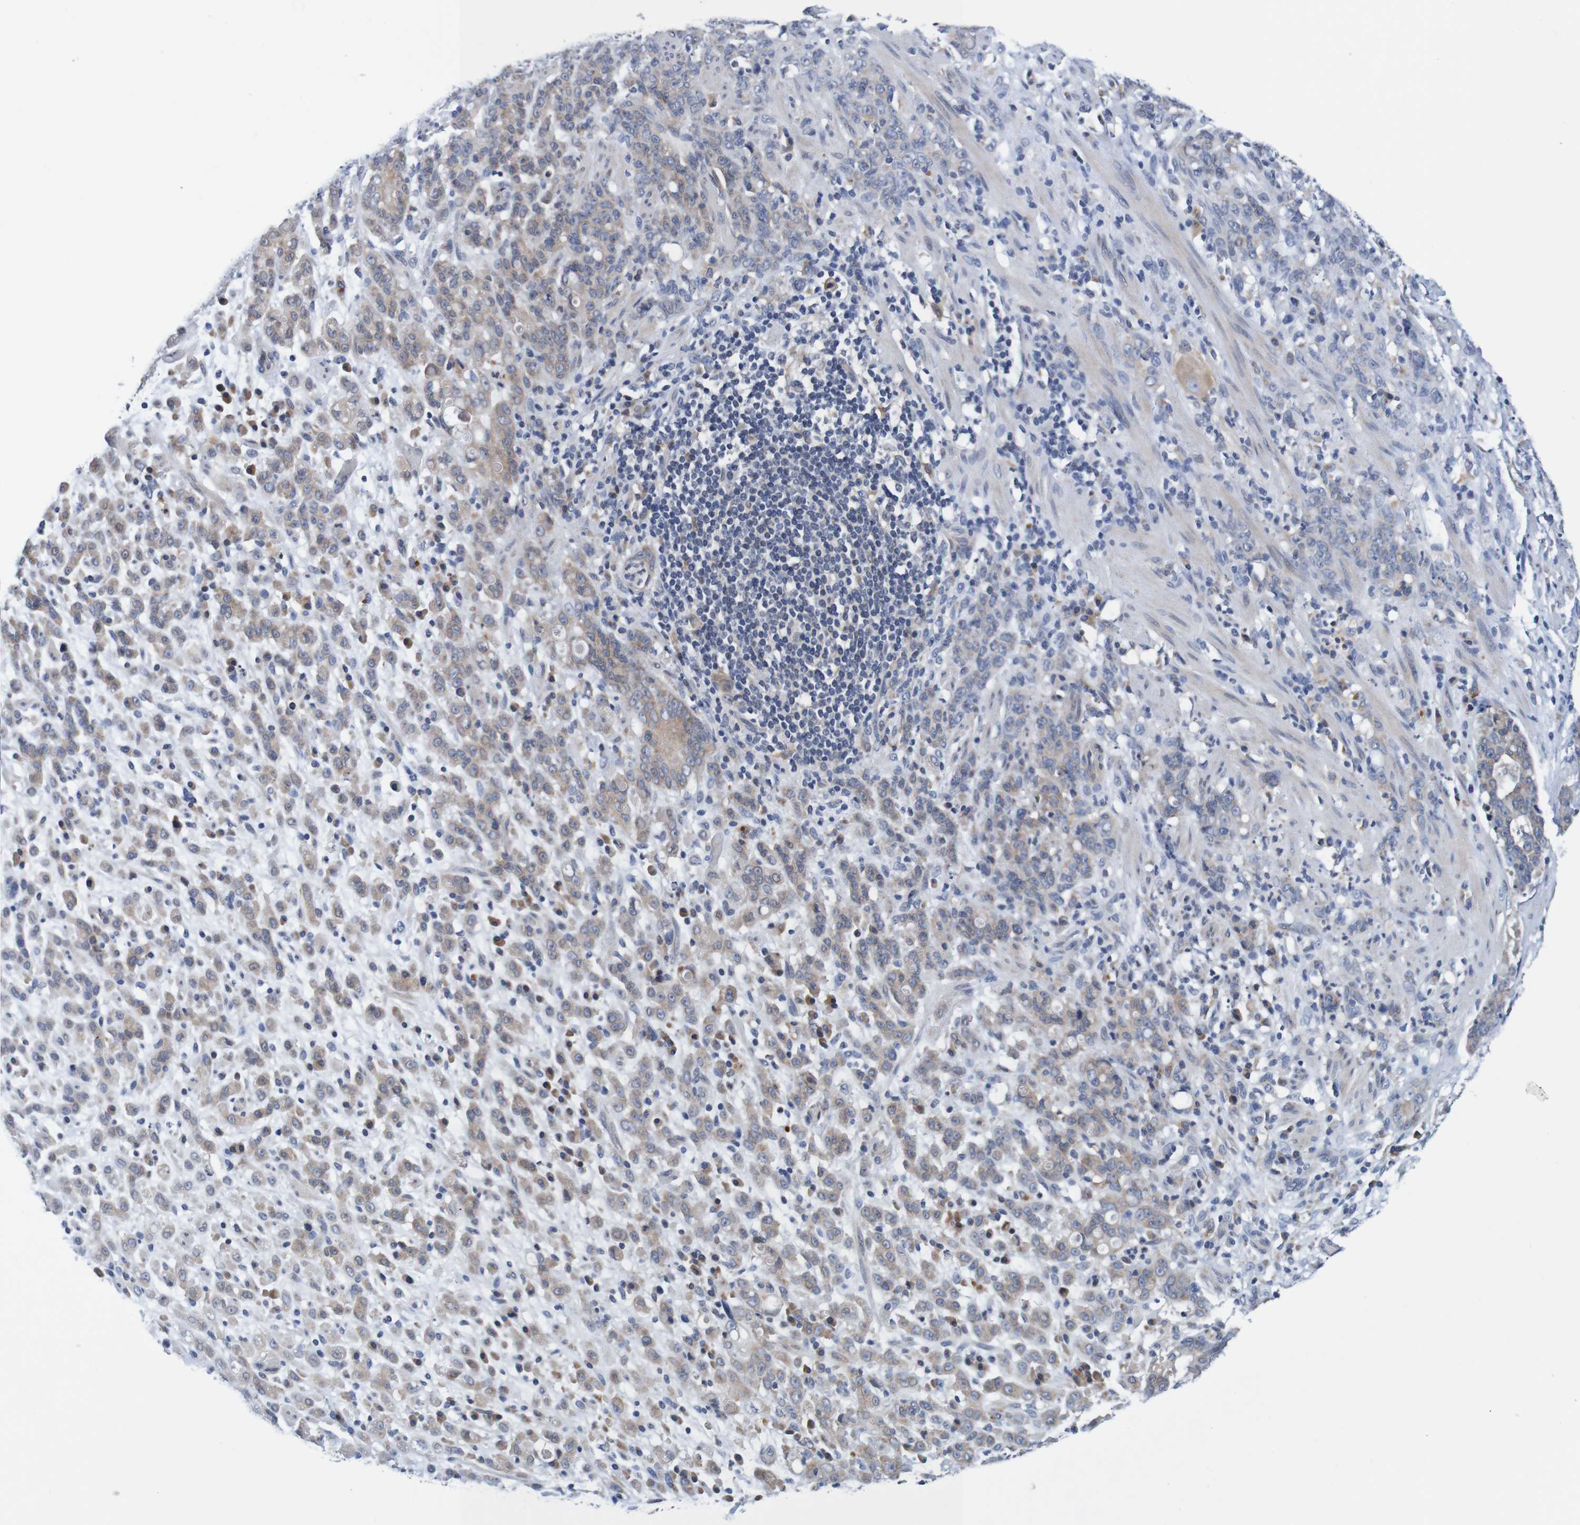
{"staining": {"intensity": "moderate", "quantity": ">75%", "location": "cytoplasmic/membranous"}, "tissue": "stomach cancer", "cell_type": "Tumor cells", "image_type": "cancer", "snomed": [{"axis": "morphology", "description": "Adenocarcinoma, NOS"}, {"axis": "topography", "description": "Stomach, lower"}], "caption": "Approximately >75% of tumor cells in human stomach adenocarcinoma demonstrate moderate cytoplasmic/membranous protein staining as visualized by brown immunohistochemical staining.", "gene": "FIBP", "patient": {"sex": "male", "age": 88}}